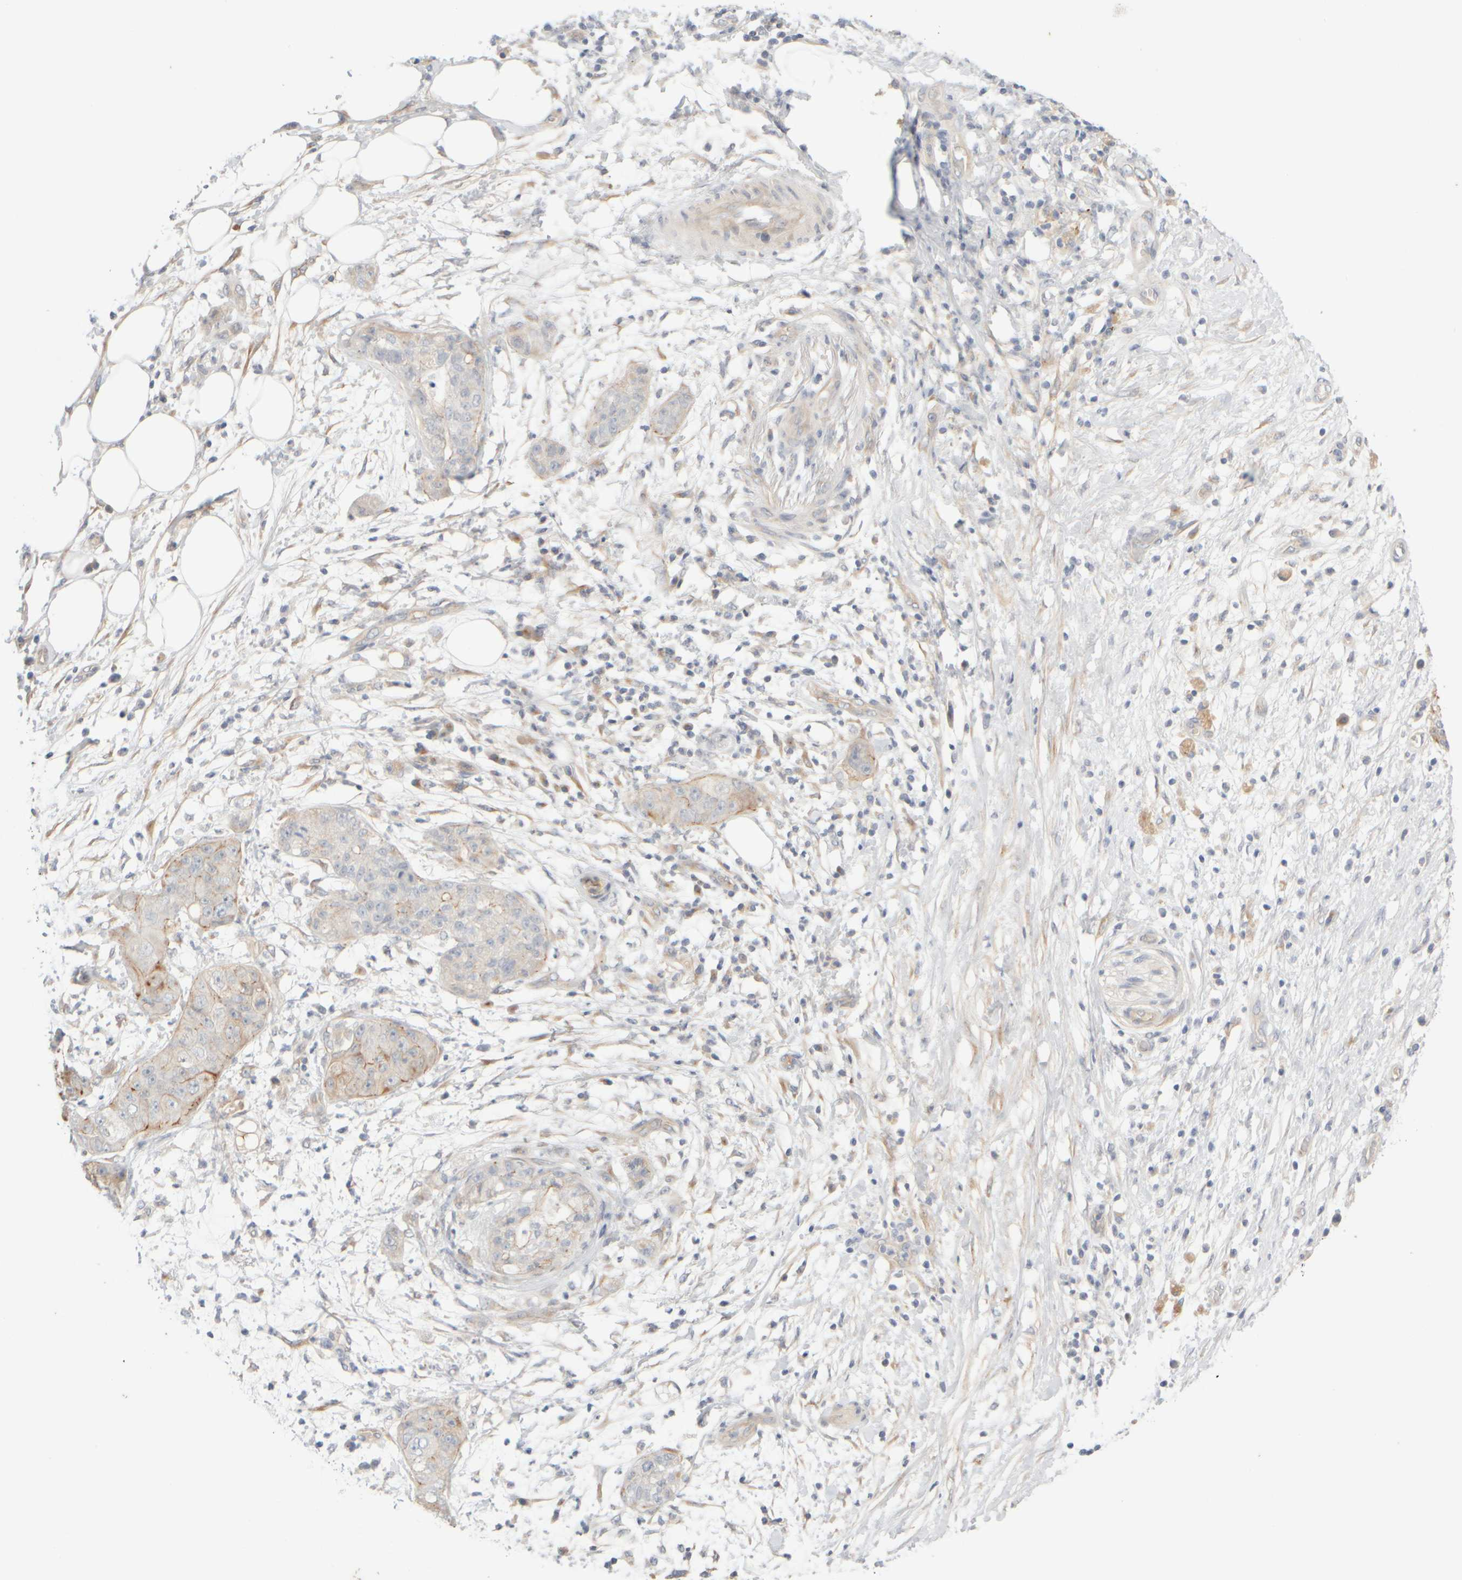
{"staining": {"intensity": "negative", "quantity": "none", "location": "none"}, "tissue": "pancreatic cancer", "cell_type": "Tumor cells", "image_type": "cancer", "snomed": [{"axis": "morphology", "description": "Adenocarcinoma, NOS"}, {"axis": "topography", "description": "Pancreas"}], "caption": "Immunohistochemistry (IHC) histopathology image of pancreatic cancer stained for a protein (brown), which demonstrates no staining in tumor cells. The staining was performed using DAB to visualize the protein expression in brown, while the nuclei were stained in blue with hematoxylin (Magnification: 20x).", "gene": "GOPC", "patient": {"sex": "female", "age": 78}}